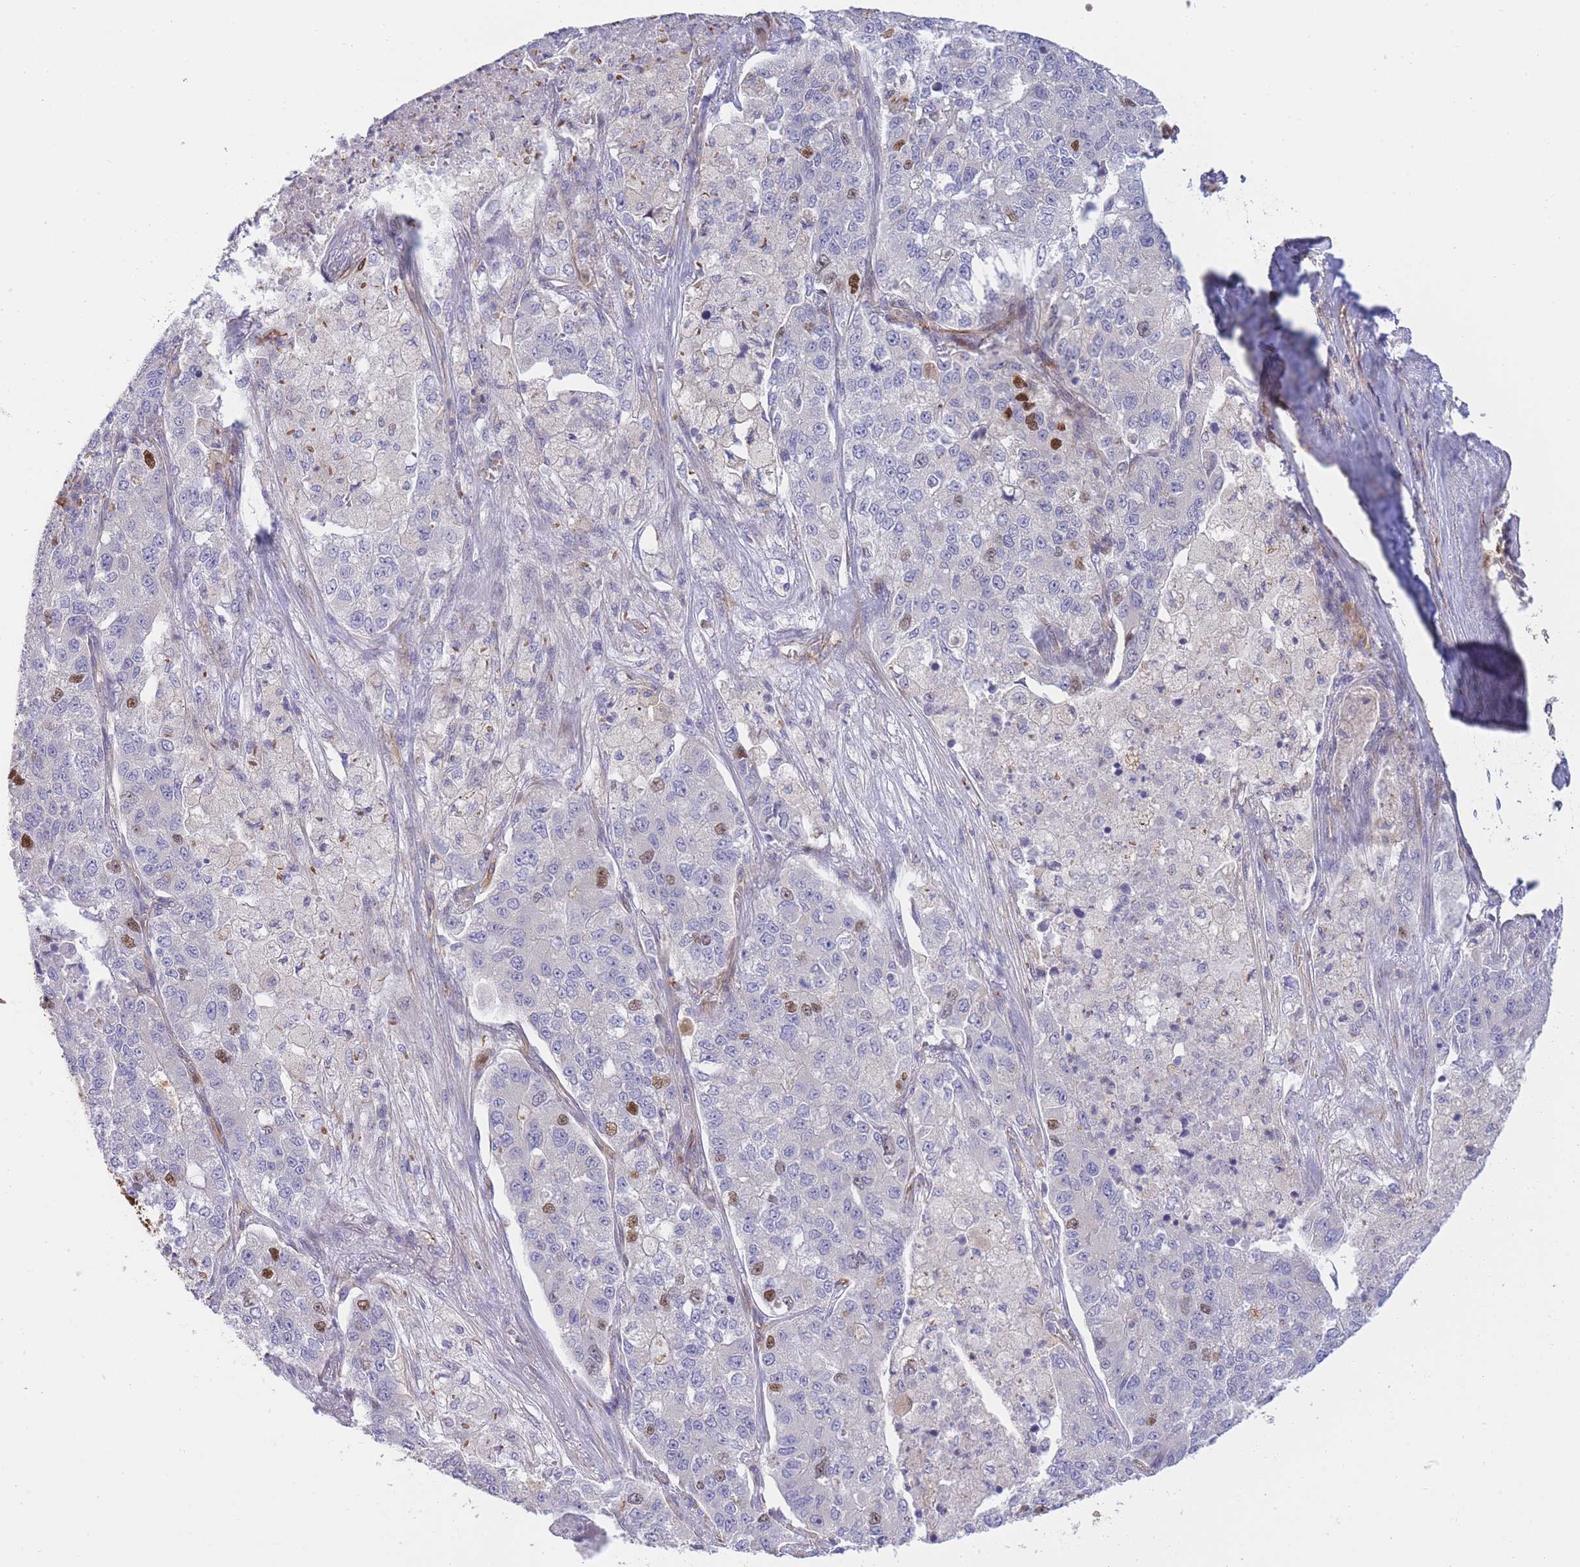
{"staining": {"intensity": "moderate", "quantity": "<25%", "location": "nuclear"}, "tissue": "lung cancer", "cell_type": "Tumor cells", "image_type": "cancer", "snomed": [{"axis": "morphology", "description": "Adenocarcinoma, NOS"}, {"axis": "topography", "description": "Lung"}], "caption": "Immunohistochemical staining of human lung cancer (adenocarcinoma) shows moderate nuclear protein staining in about <25% of tumor cells.", "gene": "ECPAS", "patient": {"sex": "male", "age": 49}}